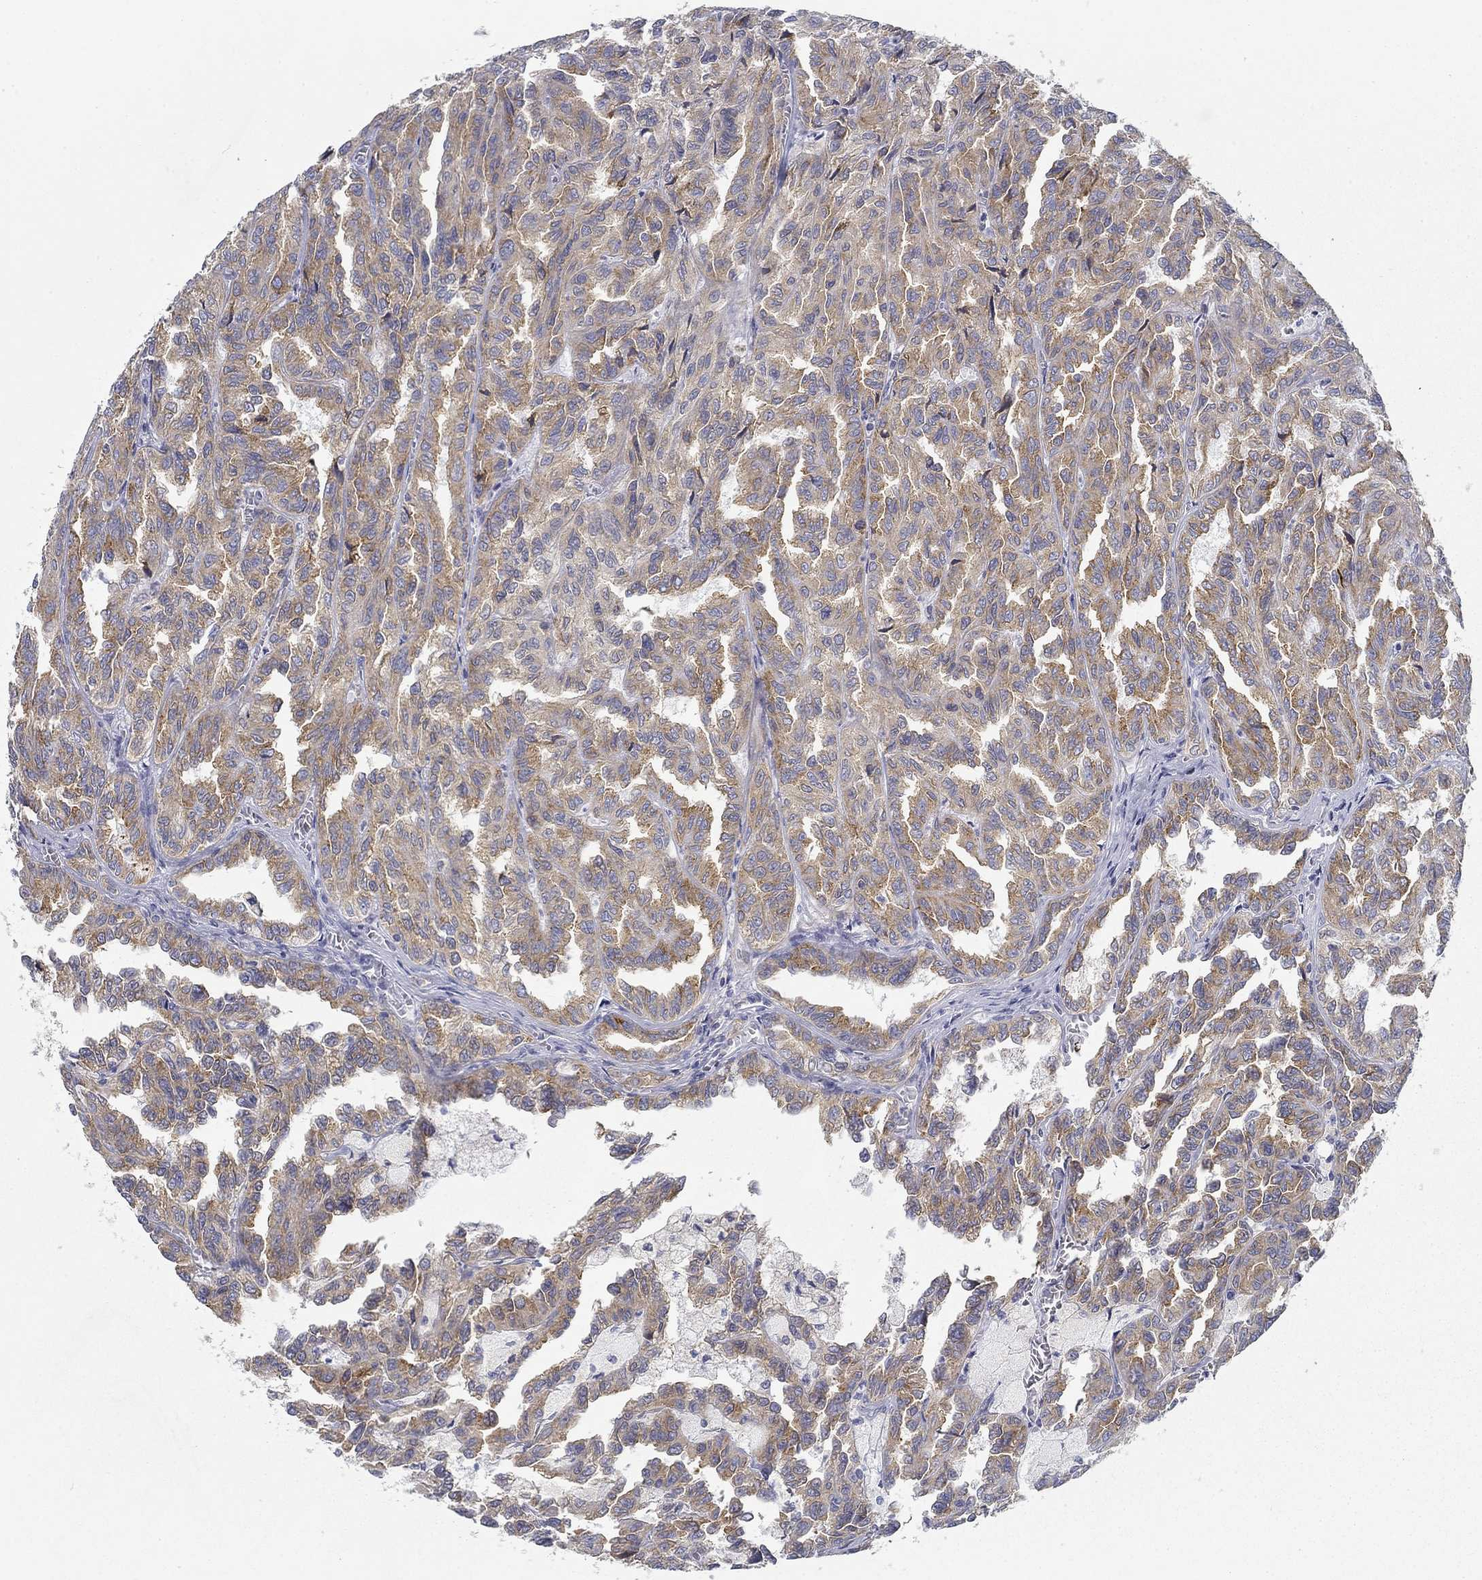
{"staining": {"intensity": "moderate", "quantity": ">75%", "location": "cytoplasmic/membranous"}, "tissue": "renal cancer", "cell_type": "Tumor cells", "image_type": "cancer", "snomed": [{"axis": "morphology", "description": "Adenocarcinoma, NOS"}, {"axis": "topography", "description": "Kidney"}], "caption": "DAB (3,3'-diaminobenzidine) immunohistochemical staining of human renal cancer (adenocarcinoma) demonstrates moderate cytoplasmic/membranous protein staining in about >75% of tumor cells. (DAB (3,3'-diaminobenzidine) IHC with brightfield microscopy, high magnification).", "gene": "FXR1", "patient": {"sex": "male", "age": 79}}